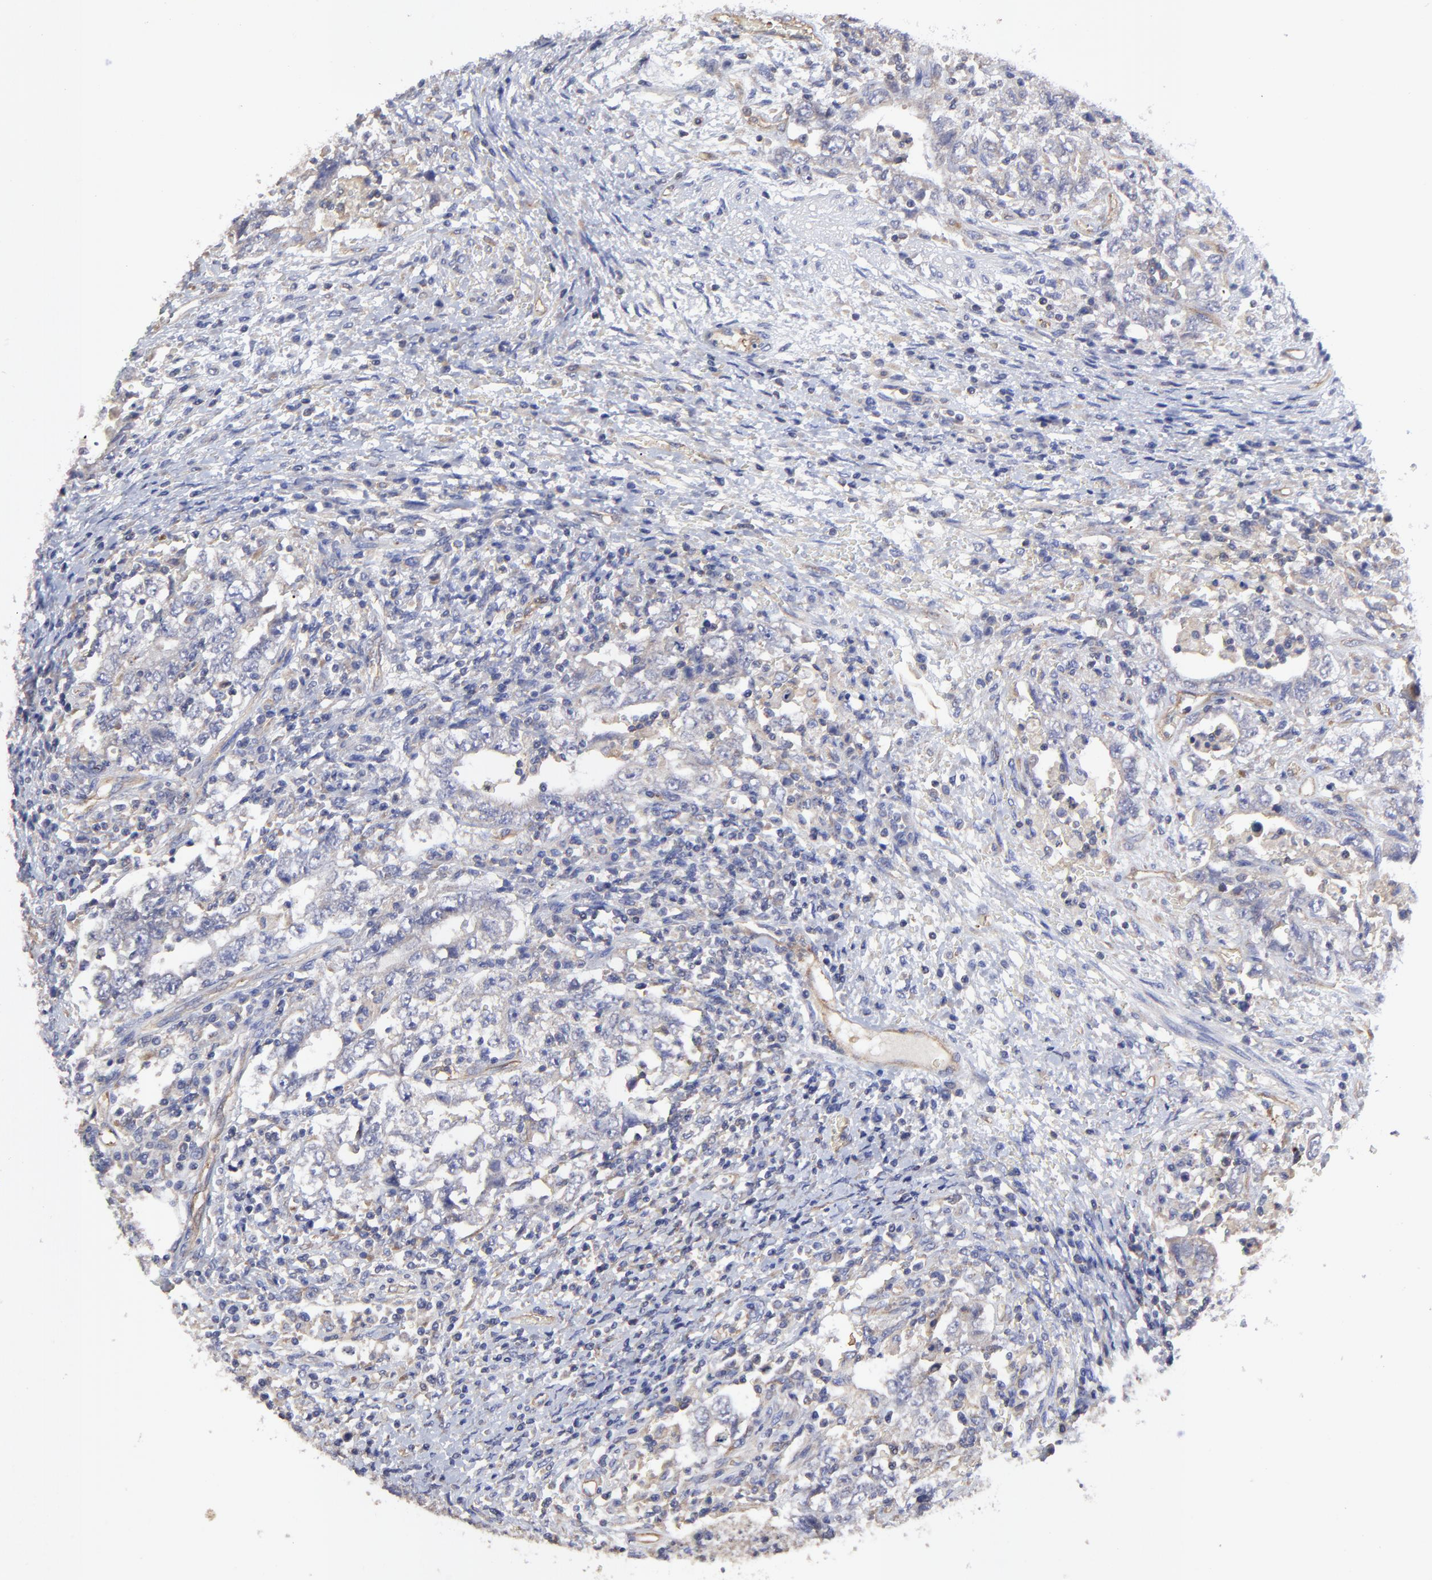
{"staining": {"intensity": "negative", "quantity": "none", "location": "none"}, "tissue": "testis cancer", "cell_type": "Tumor cells", "image_type": "cancer", "snomed": [{"axis": "morphology", "description": "Carcinoma, Embryonal, NOS"}, {"axis": "topography", "description": "Testis"}], "caption": "IHC of embryonal carcinoma (testis) exhibits no positivity in tumor cells.", "gene": "SULF2", "patient": {"sex": "male", "age": 26}}